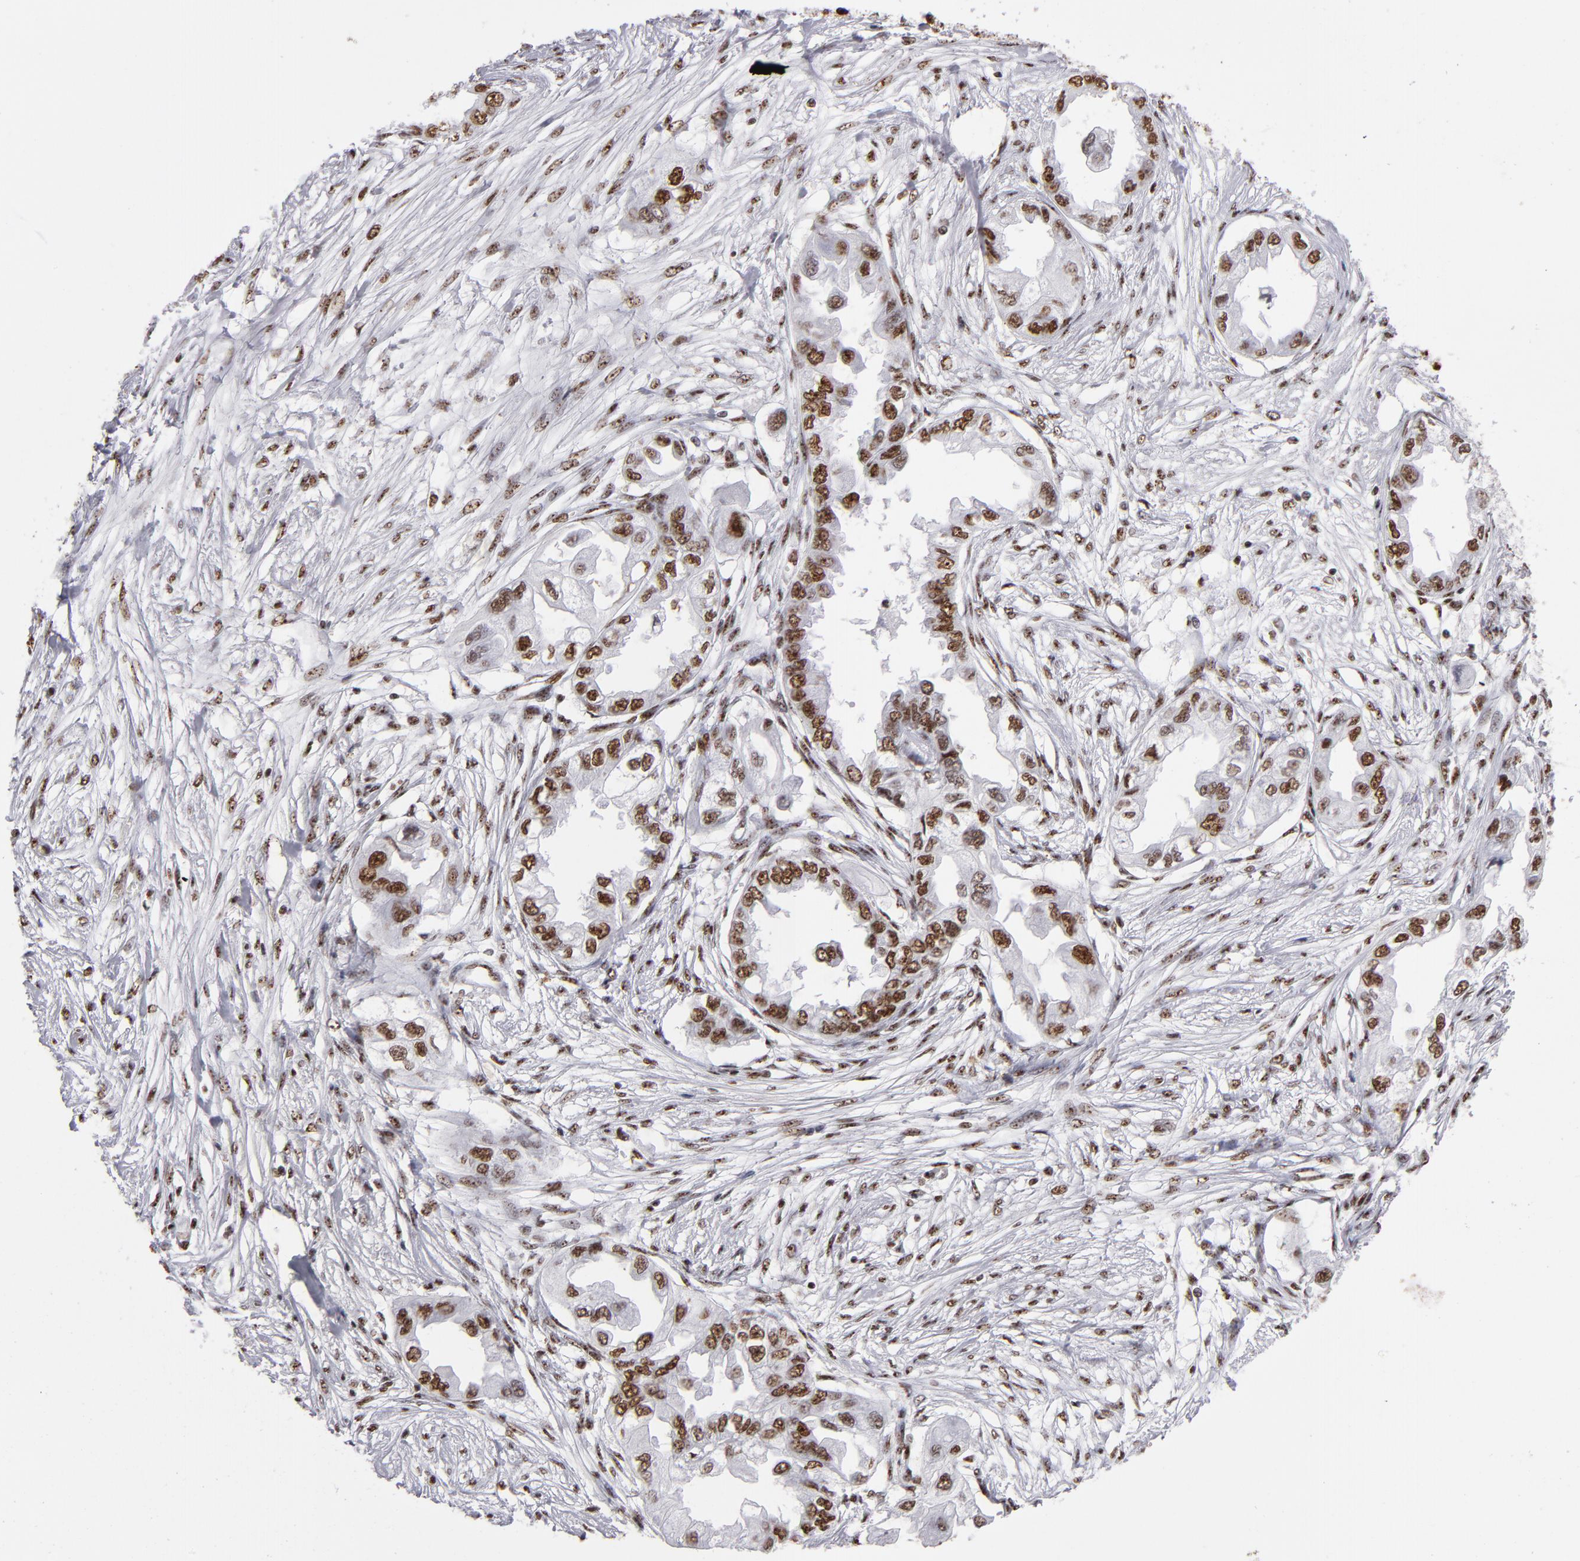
{"staining": {"intensity": "strong", "quantity": ">75%", "location": "nuclear"}, "tissue": "endometrial cancer", "cell_type": "Tumor cells", "image_type": "cancer", "snomed": [{"axis": "morphology", "description": "Adenocarcinoma, NOS"}, {"axis": "topography", "description": "Endometrium"}], "caption": "Brown immunohistochemical staining in endometrial cancer demonstrates strong nuclear positivity in approximately >75% of tumor cells.", "gene": "MRE11", "patient": {"sex": "female", "age": 67}}